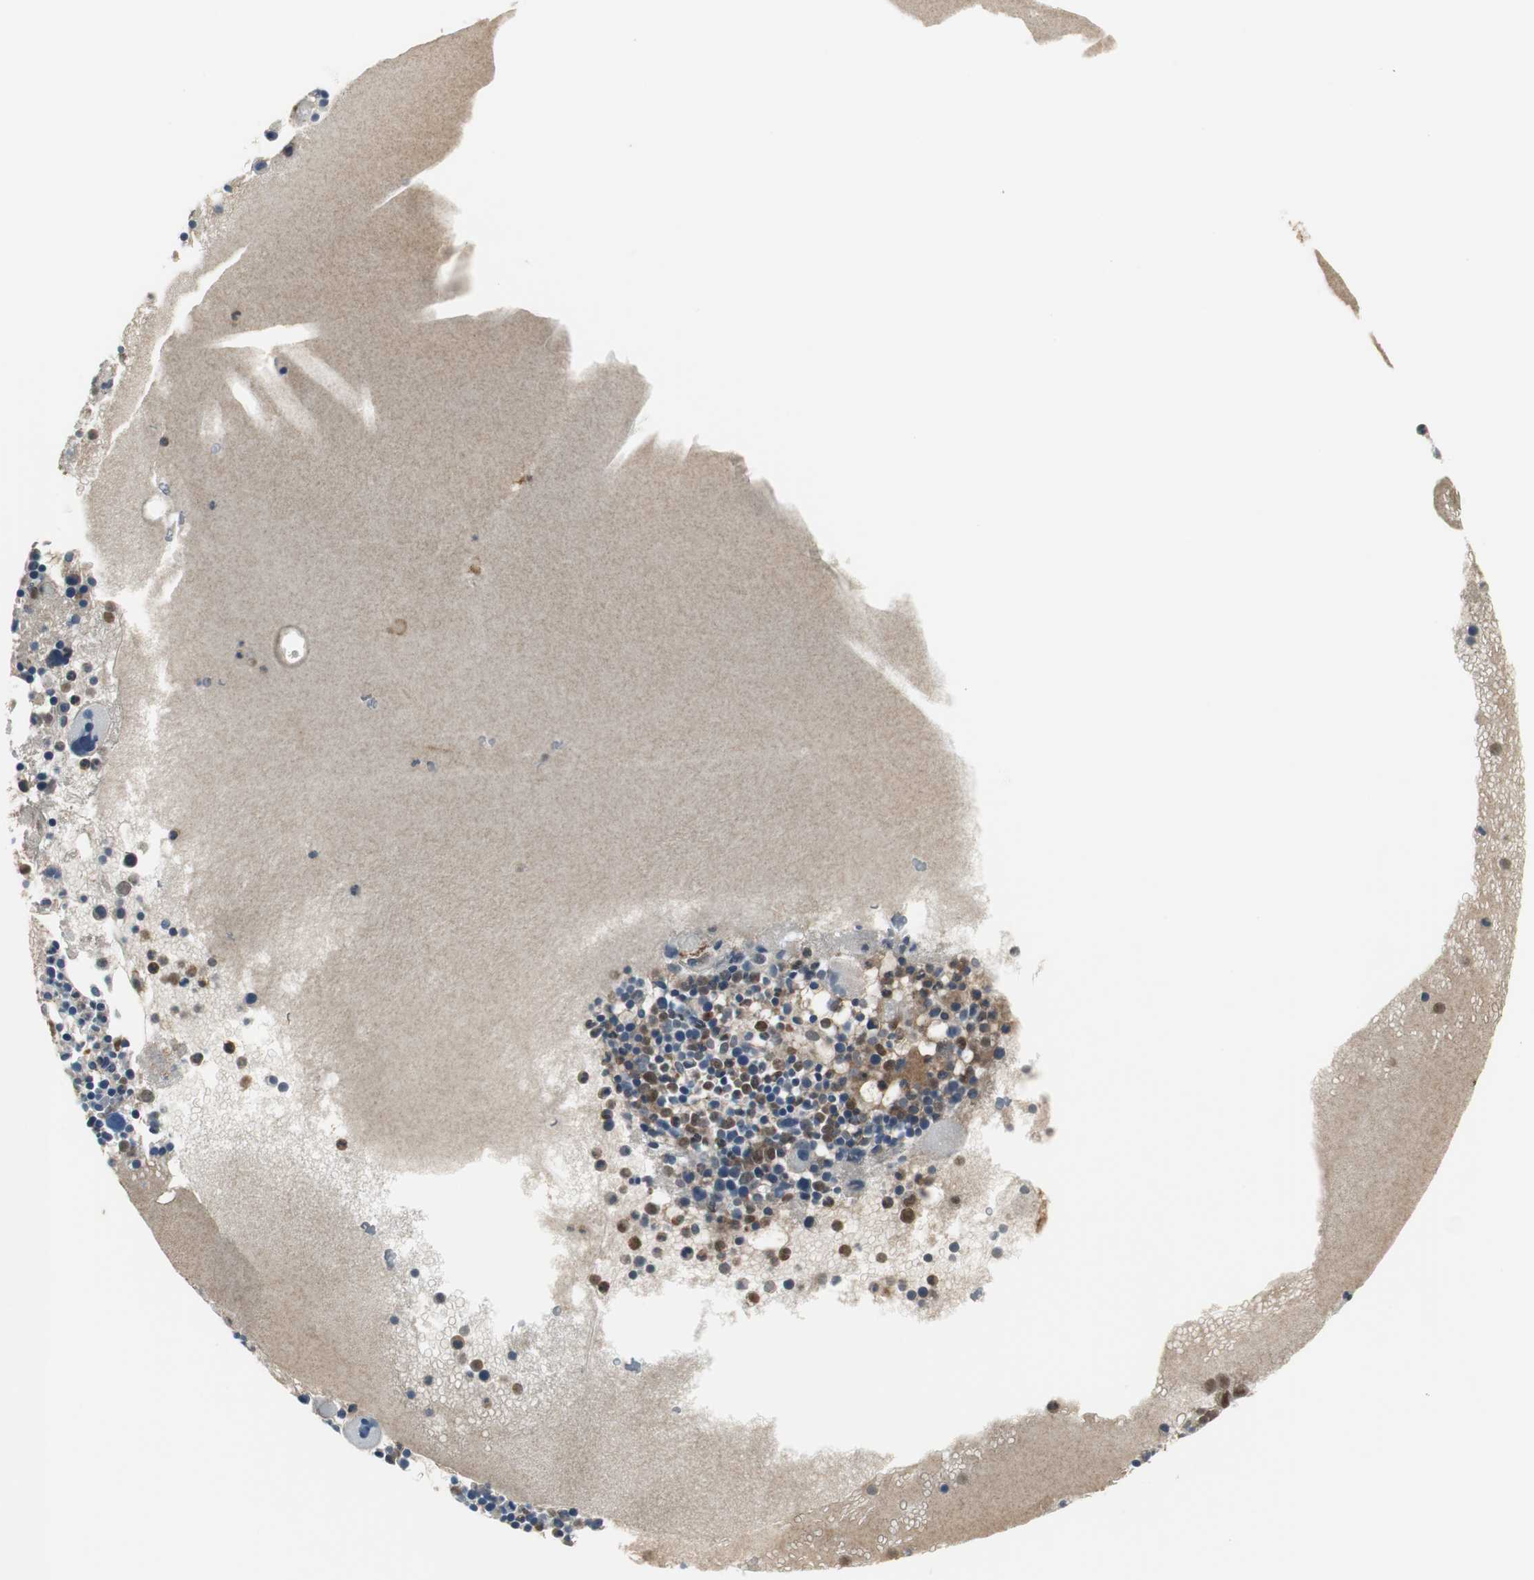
{"staining": {"intensity": "strong", "quantity": "25%-75%", "location": "cytoplasmic/membranous,nuclear"}, "tissue": "bone marrow", "cell_type": "Hematopoietic cells", "image_type": "normal", "snomed": [{"axis": "morphology", "description": "Normal tissue, NOS"}, {"axis": "topography", "description": "Bone marrow"}], "caption": "Bone marrow stained with a brown dye demonstrates strong cytoplasmic/membranous,nuclear positive positivity in approximately 25%-75% of hematopoietic cells.", "gene": "PLIN3", "patient": {"sex": "male", "age": 34}}